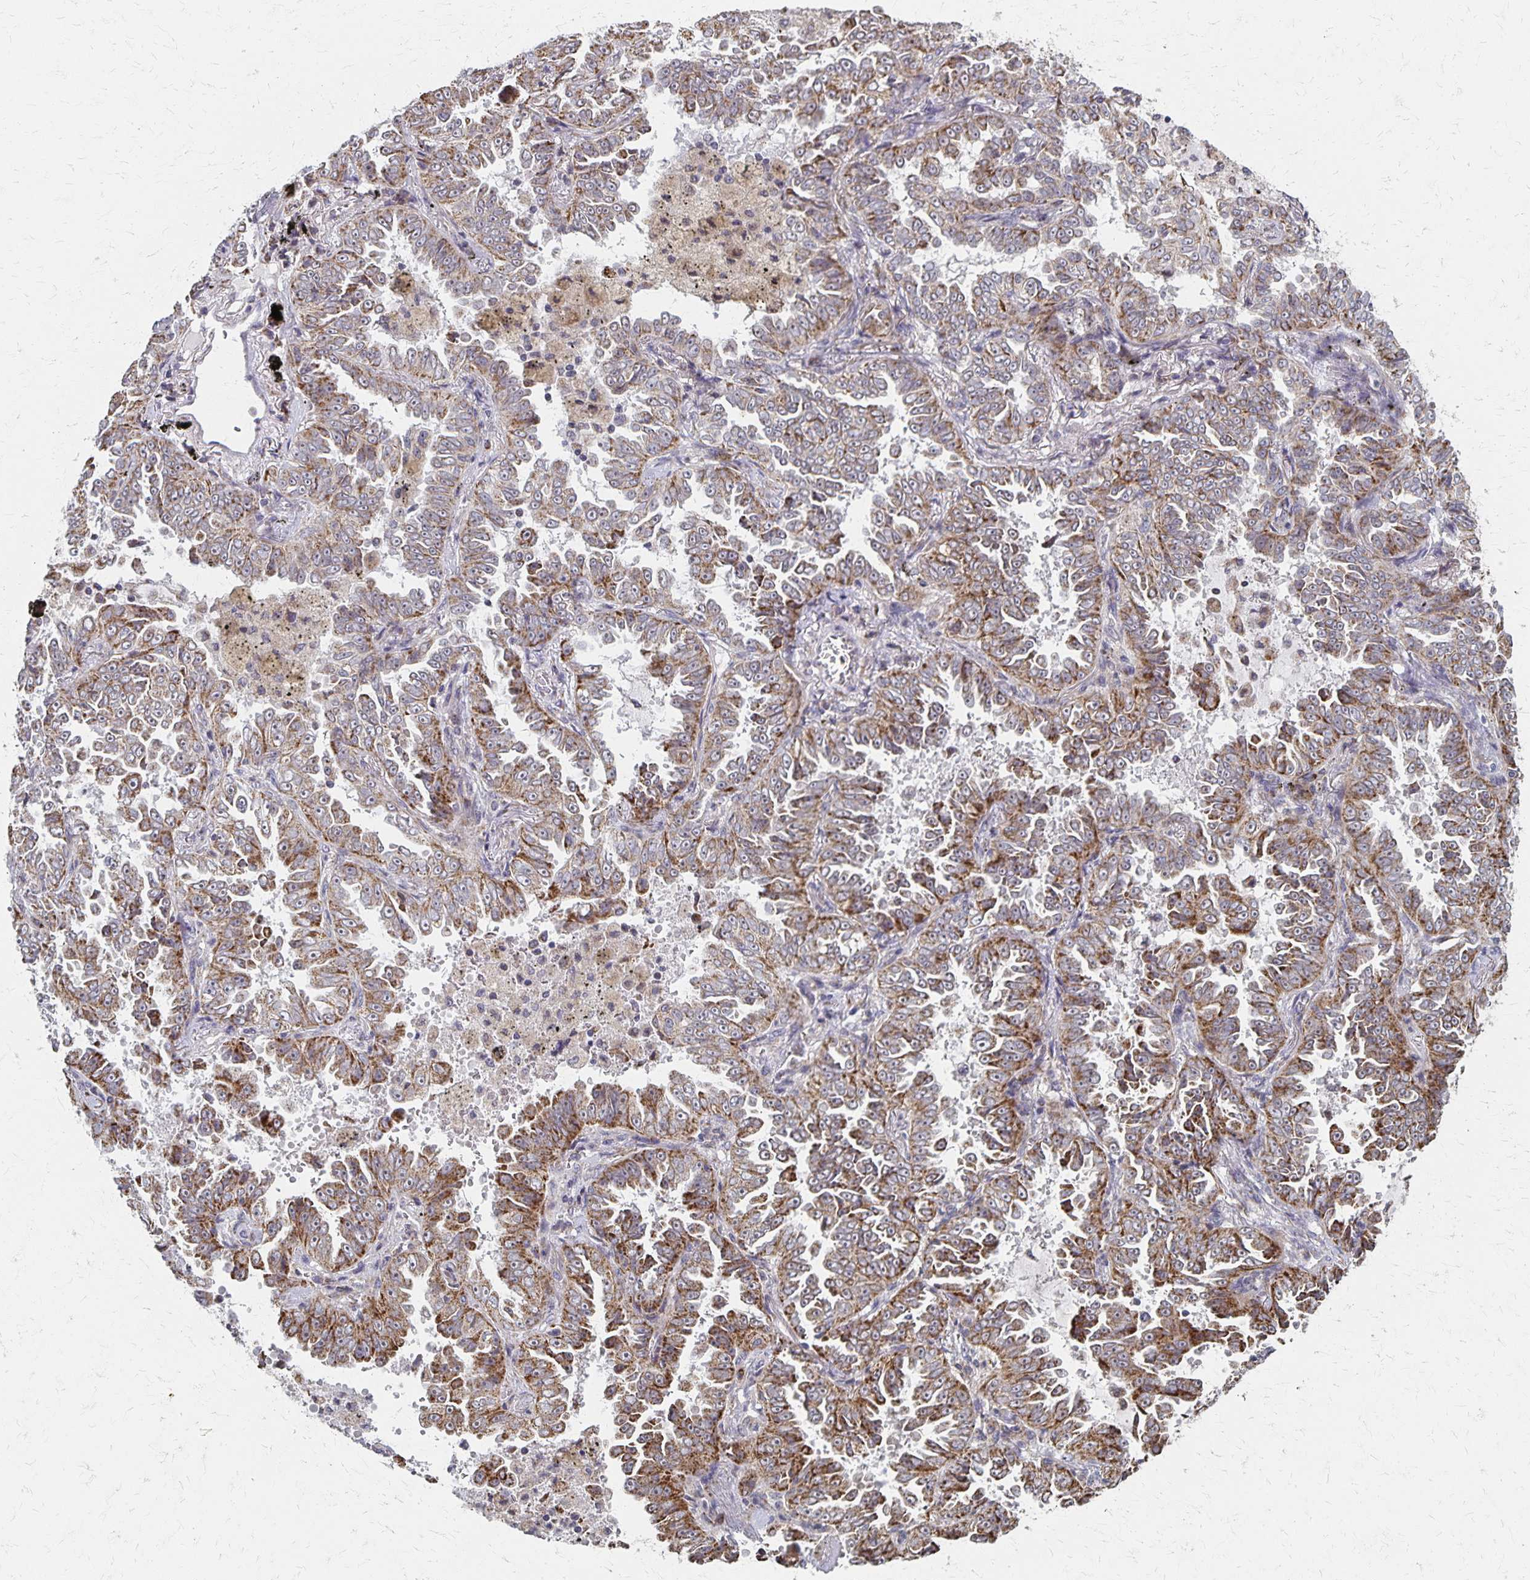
{"staining": {"intensity": "moderate", "quantity": ">75%", "location": "cytoplasmic/membranous"}, "tissue": "lung cancer", "cell_type": "Tumor cells", "image_type": "cancer", "snomed": [{"axis": "morphology", "description": "Adenocarcinoma, NOS"}, {"axis": "topography", "description": "Lung"}], "caption": "Tumor cells reveal moderate cytoplasmic/membranous positivity in about >75% of cells in lung cancer. (IHC, brightfield microscopy, high magnification).", "gene": "DYRK4", "patient": {"sex": "female", "age": 52}}